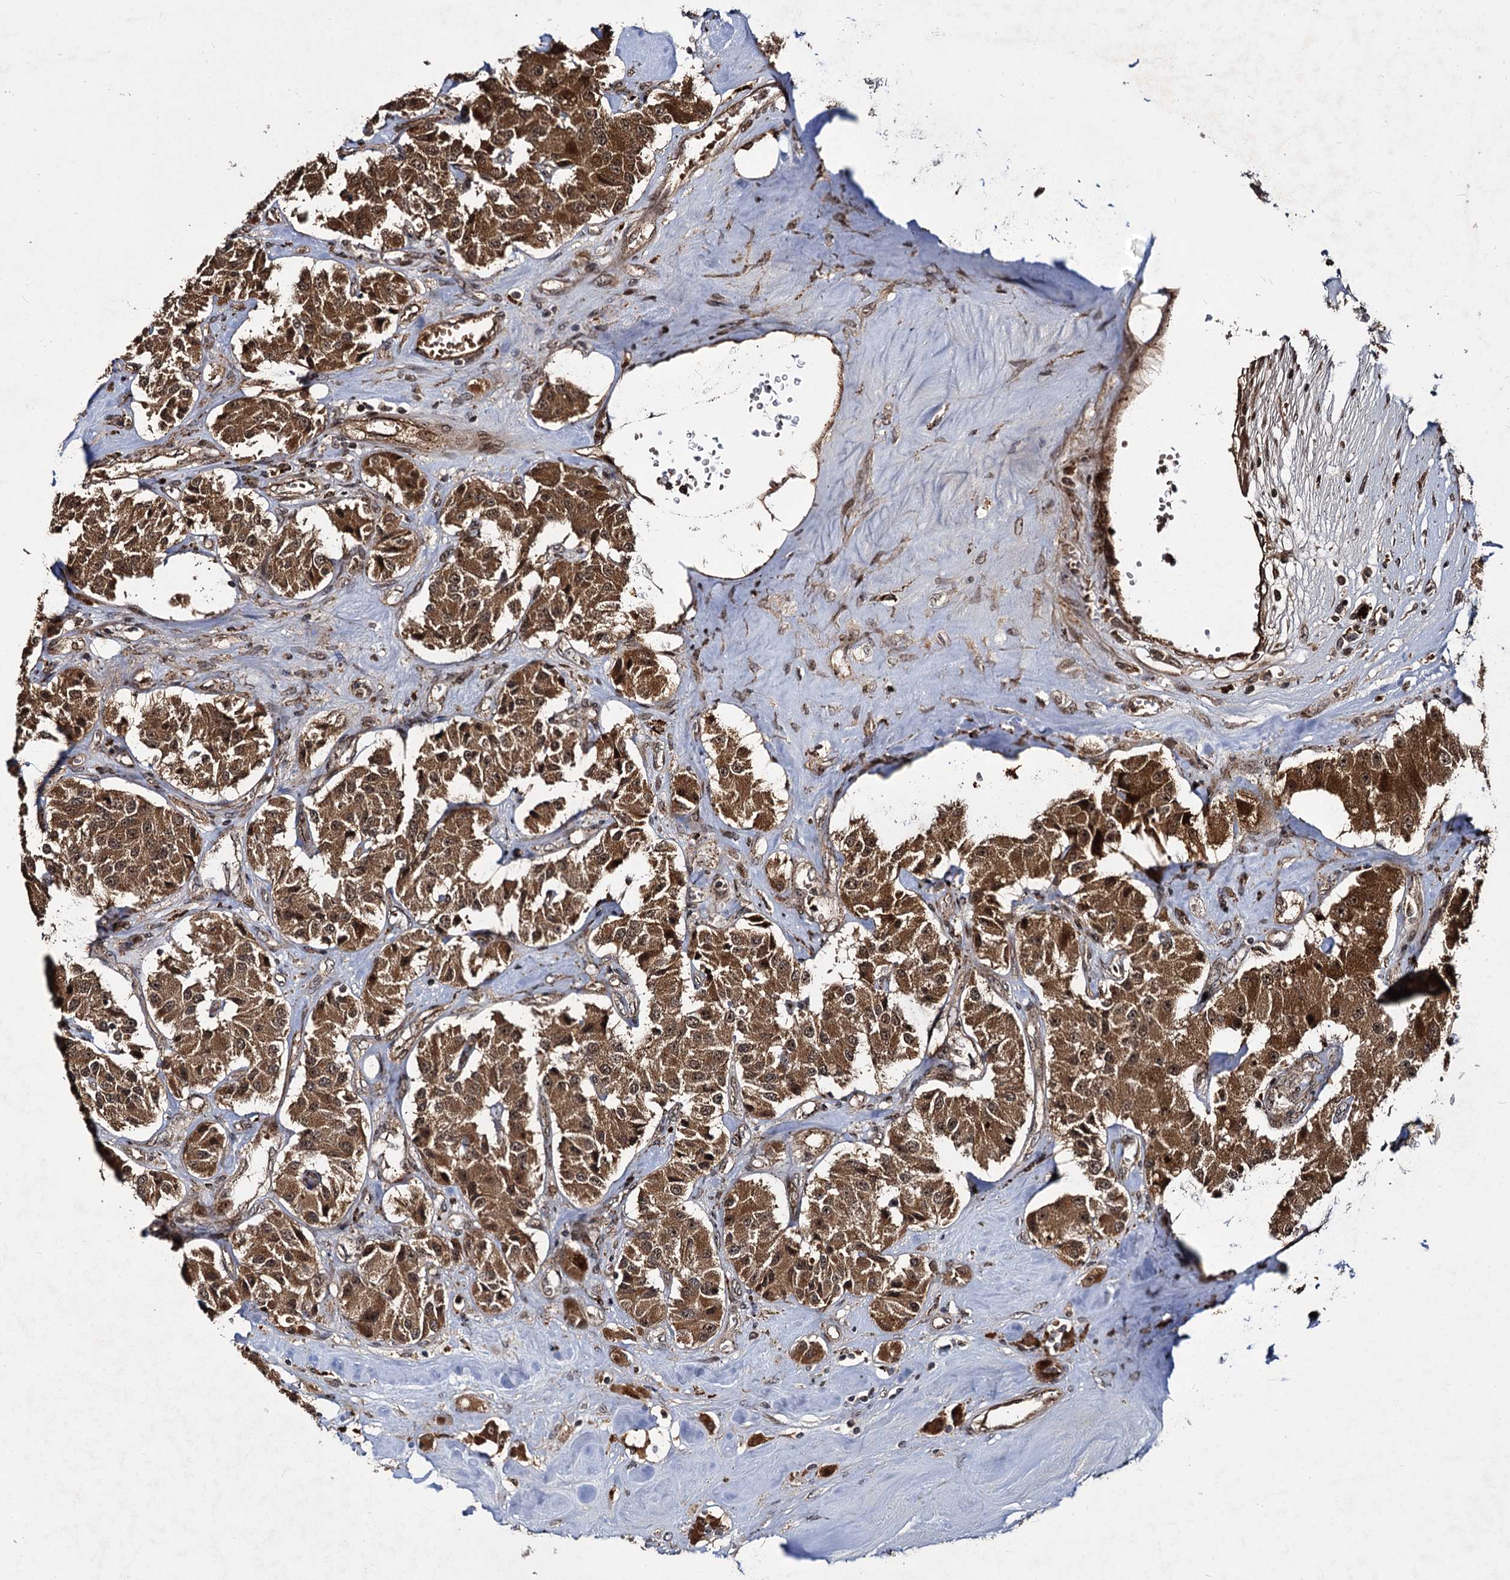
{"staining": {"intensity": "strong", "quantity": ">75%", "location": "cytoplasmic/membranous"}, "tissue": "carcinoid", "cell_type": "Tumor cells", "image_type": "cancer", "snomed": [{"axis": "morphology", "description": "Carcinoid, malignant, NOS"}, {"axis": "topography", "description": "Pancreas"}], "caption": "Brown immunohistochemical staining in human carcinoid displays strong cytoplasmic/membranous expression in approximately >75% of tumor cells.", "gene": "CEP192", "patient": {"sex": "male", "age": 41}}